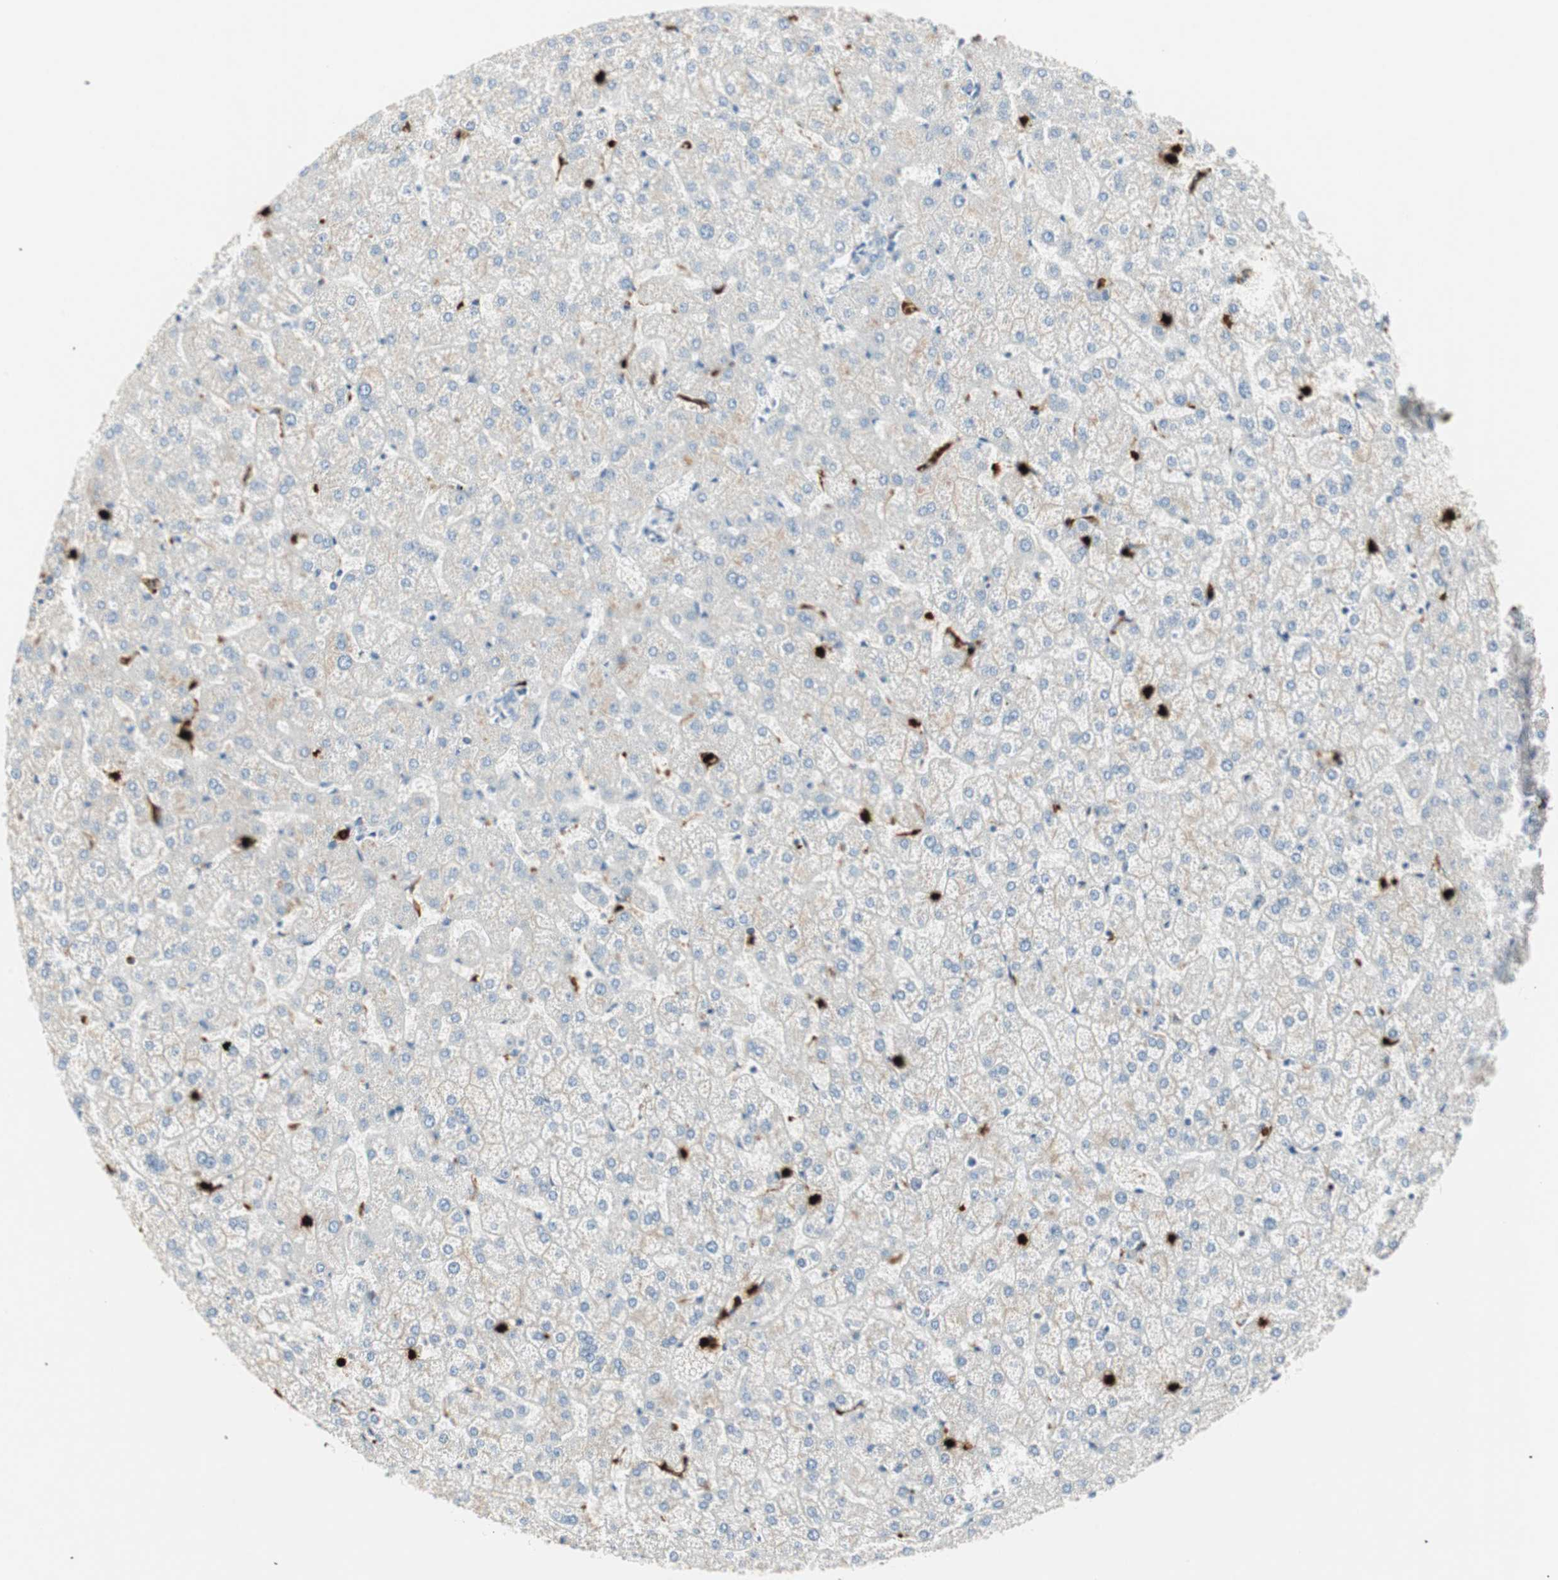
{"staining": {"intensity": "negative", "quantity": "none", "location": "none"}, "tissue": "liver", "cell_type": "Cholangiocytes", "image_type": "normal", "snomed": [{"axis": "morphology", "description": "Normal tissue, NOS"}, {"axis": "topography", "description": "Liver"}], "caption": "This photomicrograph is of benign liver stained with IHC to label a protein in brown with the nuclei are counter-stained blue. There is no positivity in cholangiocytes. The staining was performed using DAB (3,3'-diaminobenzidine) to visualize the protein expression in brown, while the nuclei were stained in blue with hematoxylin (Magnification: 20x).", "gene": "PRTN3", "patient": {"sex": "female", "age": 32}}